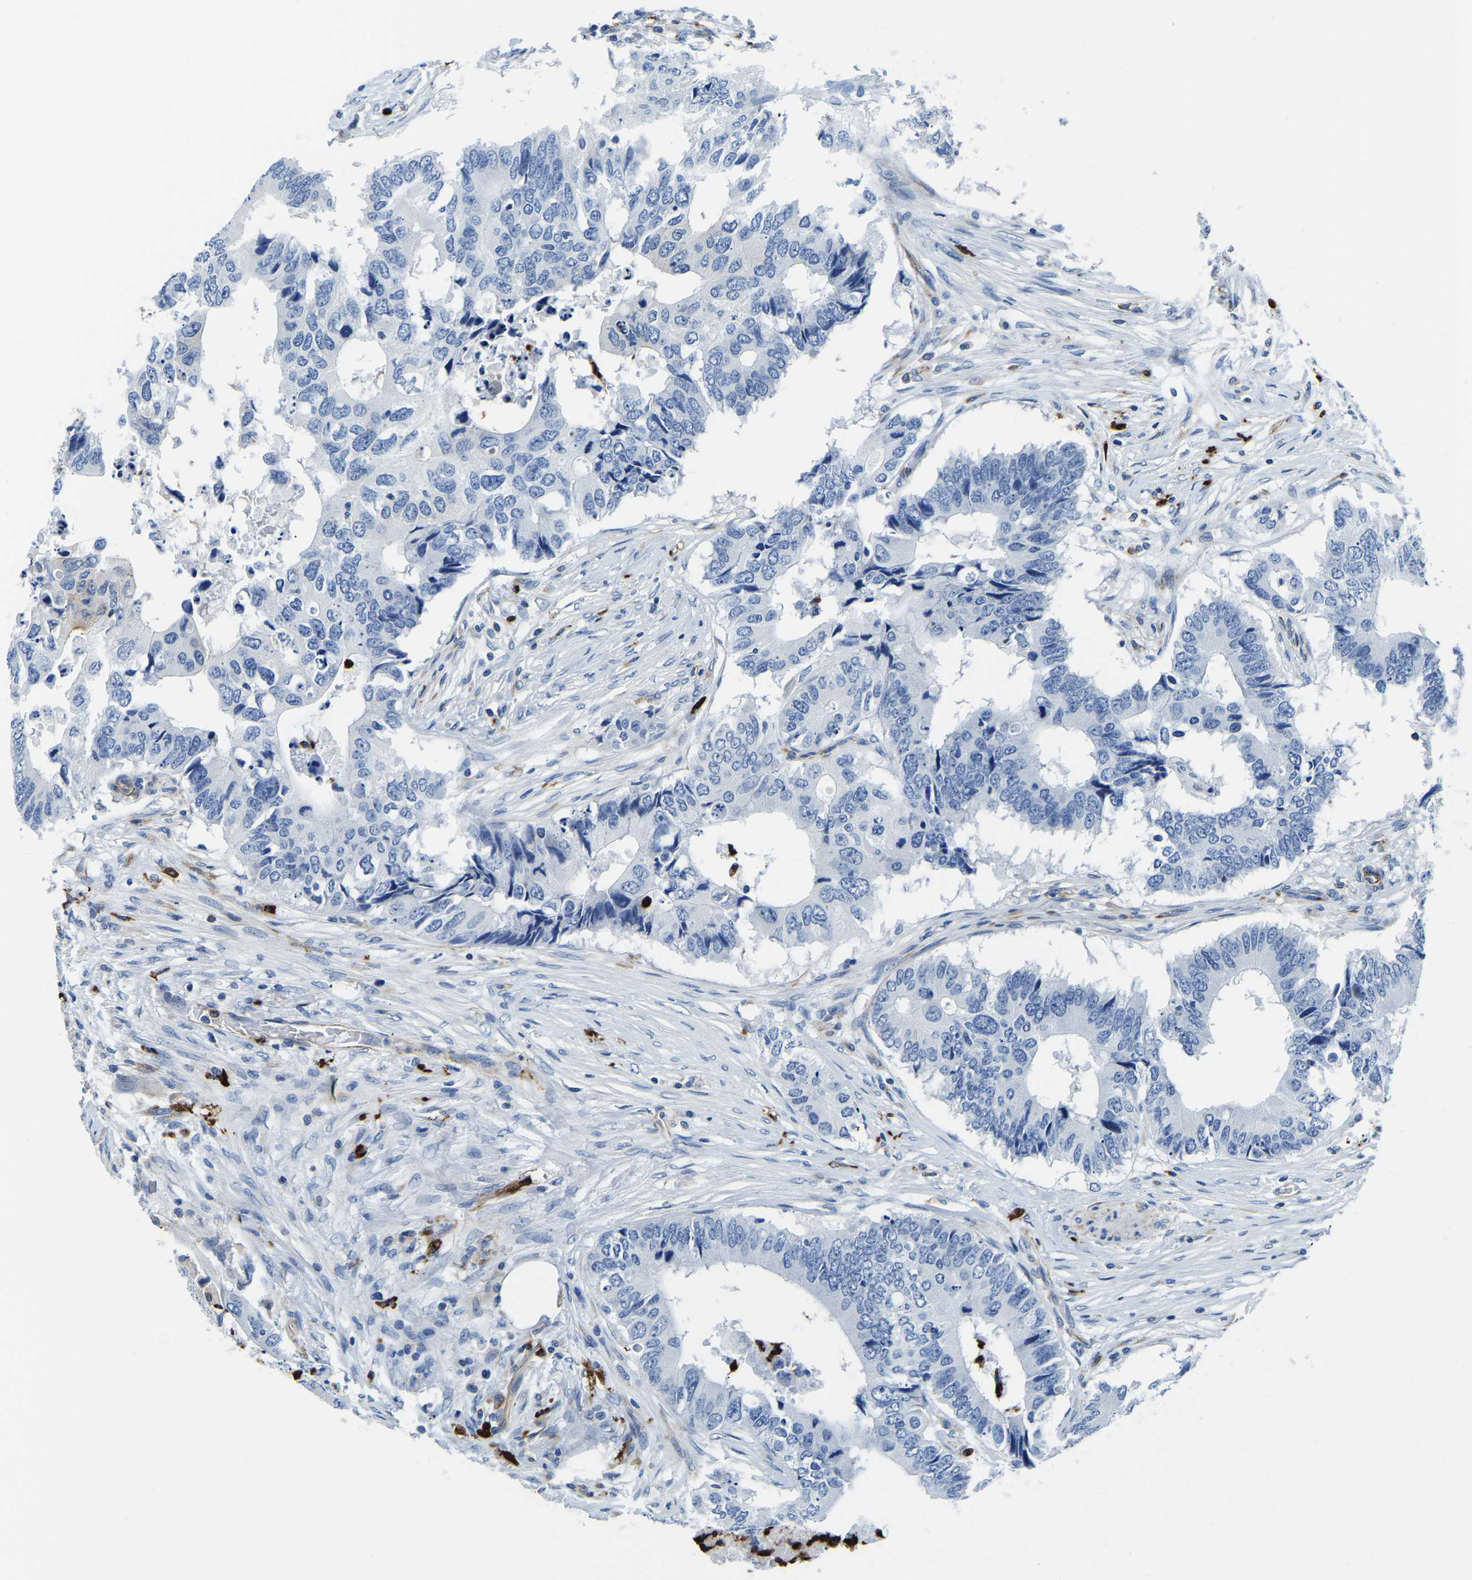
{"staining": {"intensity": "negative", "quantity": "none", "location": "none"}, "tissue": "colorectal cancer", "cell_type": "Tumor cells", "image_type": "cancer", "snomed": [{"axis": "morphology", "description": "Adenocarcinoma, NOS"}, {"axis": "topography", "description": "Colon"}], "caption": "DAB immunohistochemical staining of colorectal cancer demonstrates no significant staining in tumor cells. (DAB immunohistochemistry with hematoxylin counter stain).", "gene": "MS4A3", "patient": {"sex": "male", "age": 71}}